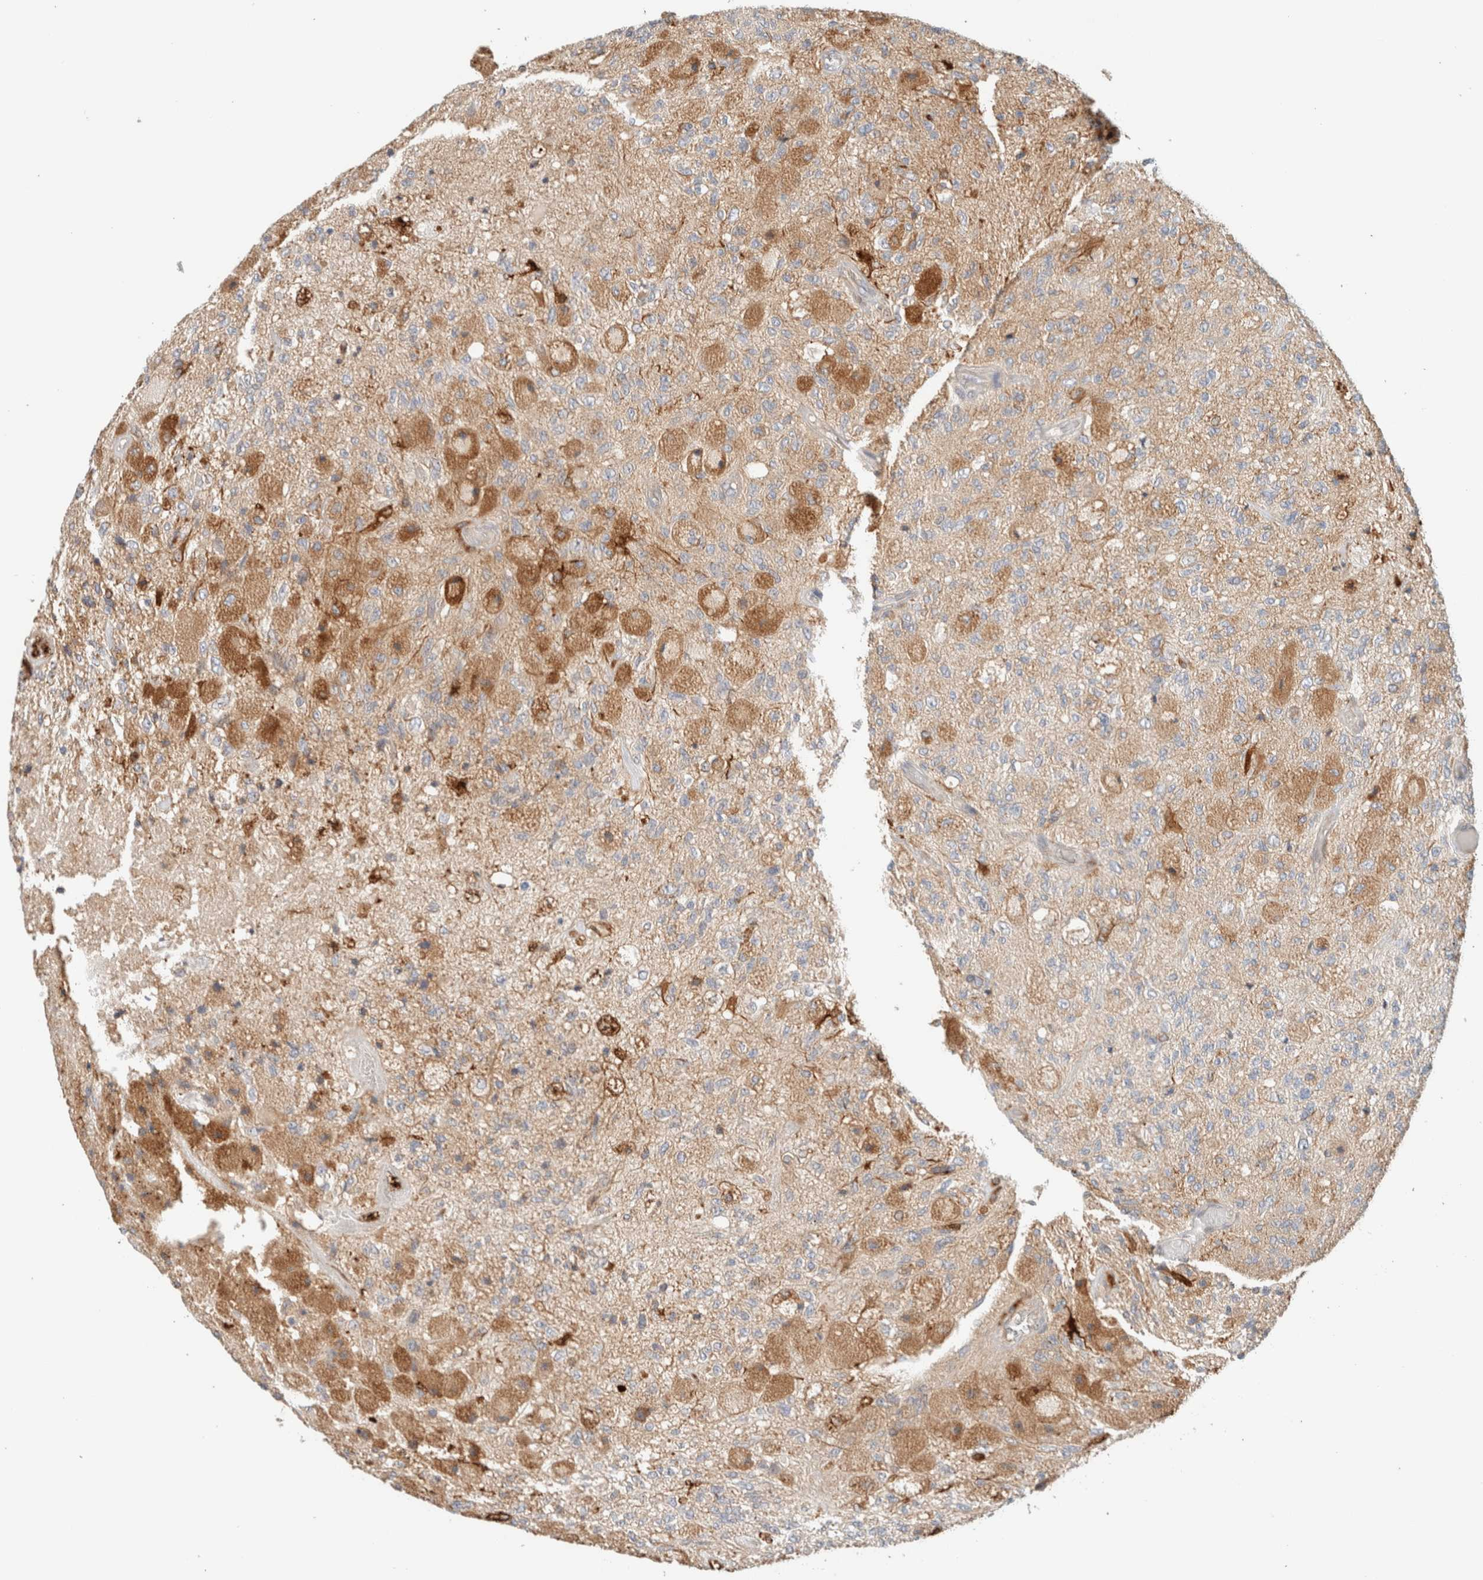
{"staining": {"intensity": "moderate", "quantity": "<25%", "location": "cytoplasmic/membranous"}, "tissue": "glioma", "cell_type": "Tumor cells", "image_type": "cancer", "snomed": [{"axis": "morphology", "description": "Normal tissue, NOS"}, {"axis": "morphology", "description": "Glioma, malignant, High grade"}, {"axis": "topography", "description": "Cerebral cortex"}], "caption": "Immunohistochemical staining of human malignant glioma (high-grade) shows low levels of moderate cytoplasmic/membranous expression in about <25% of tumor cells.", "gene": "MRM3", "patient": {"sex": "male", "age": 77}}